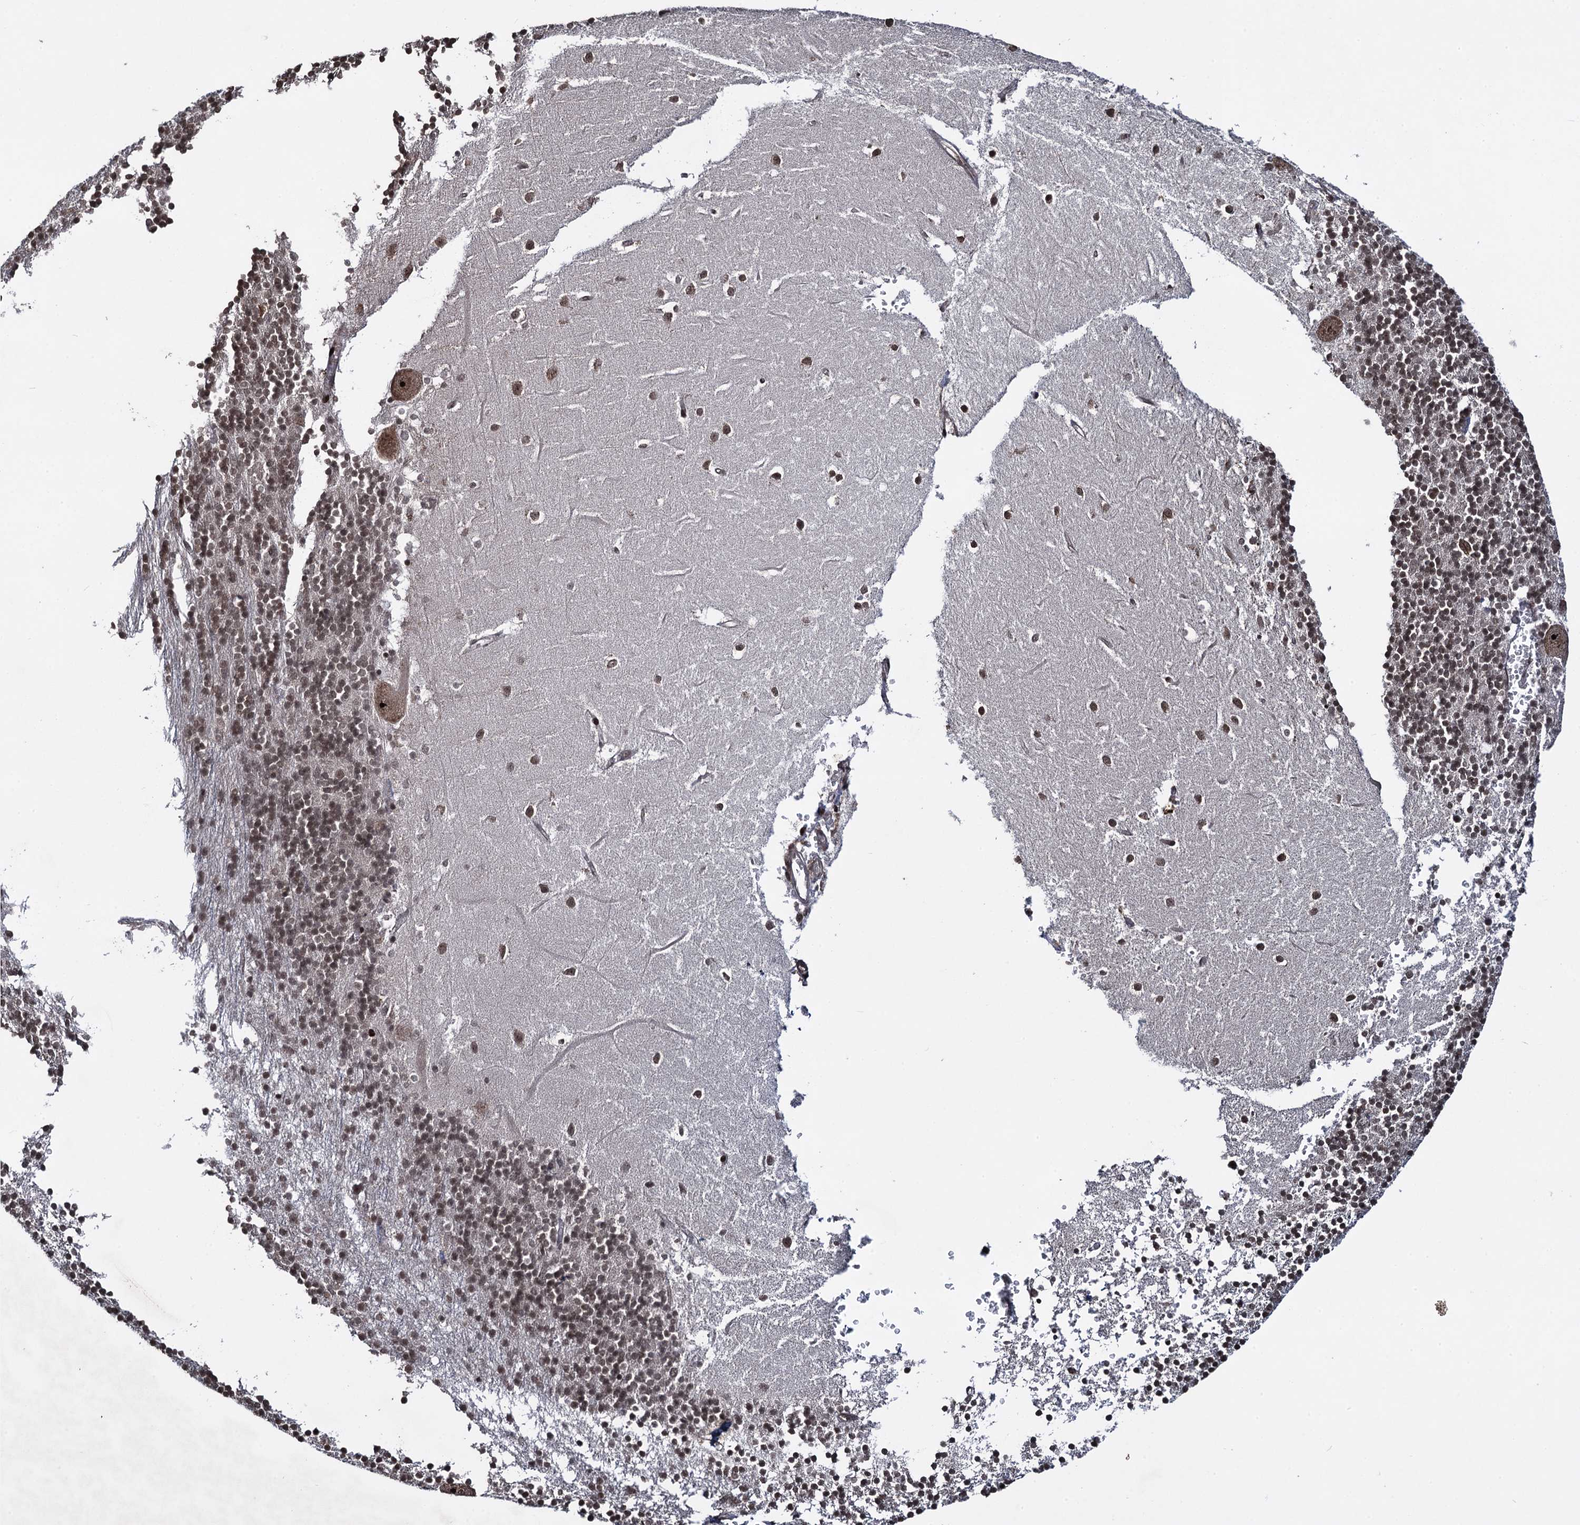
{"staining": {"intensity": "moderate", "quantity": "25%-75%", "location": "nuclear"}, "tissue": "cerebellum", "cell_type": "Cells in granular layer", "image_type": "normal", "snomed": [{"axis": "morphology", "description": "Normal tissue, NOS"}, {"axis": "topography", "description": "Cerebellum"}], "caption": "Protein staining by immunohistochemistry (IHC) shows moderate nuclear staining in approximately 25%-75% of cells in granular layer in unremarkable cerebellum. Nuclei are stained in blue.", "gene": "ZNF169", "patient": {"sex": "male", "age": 54}}